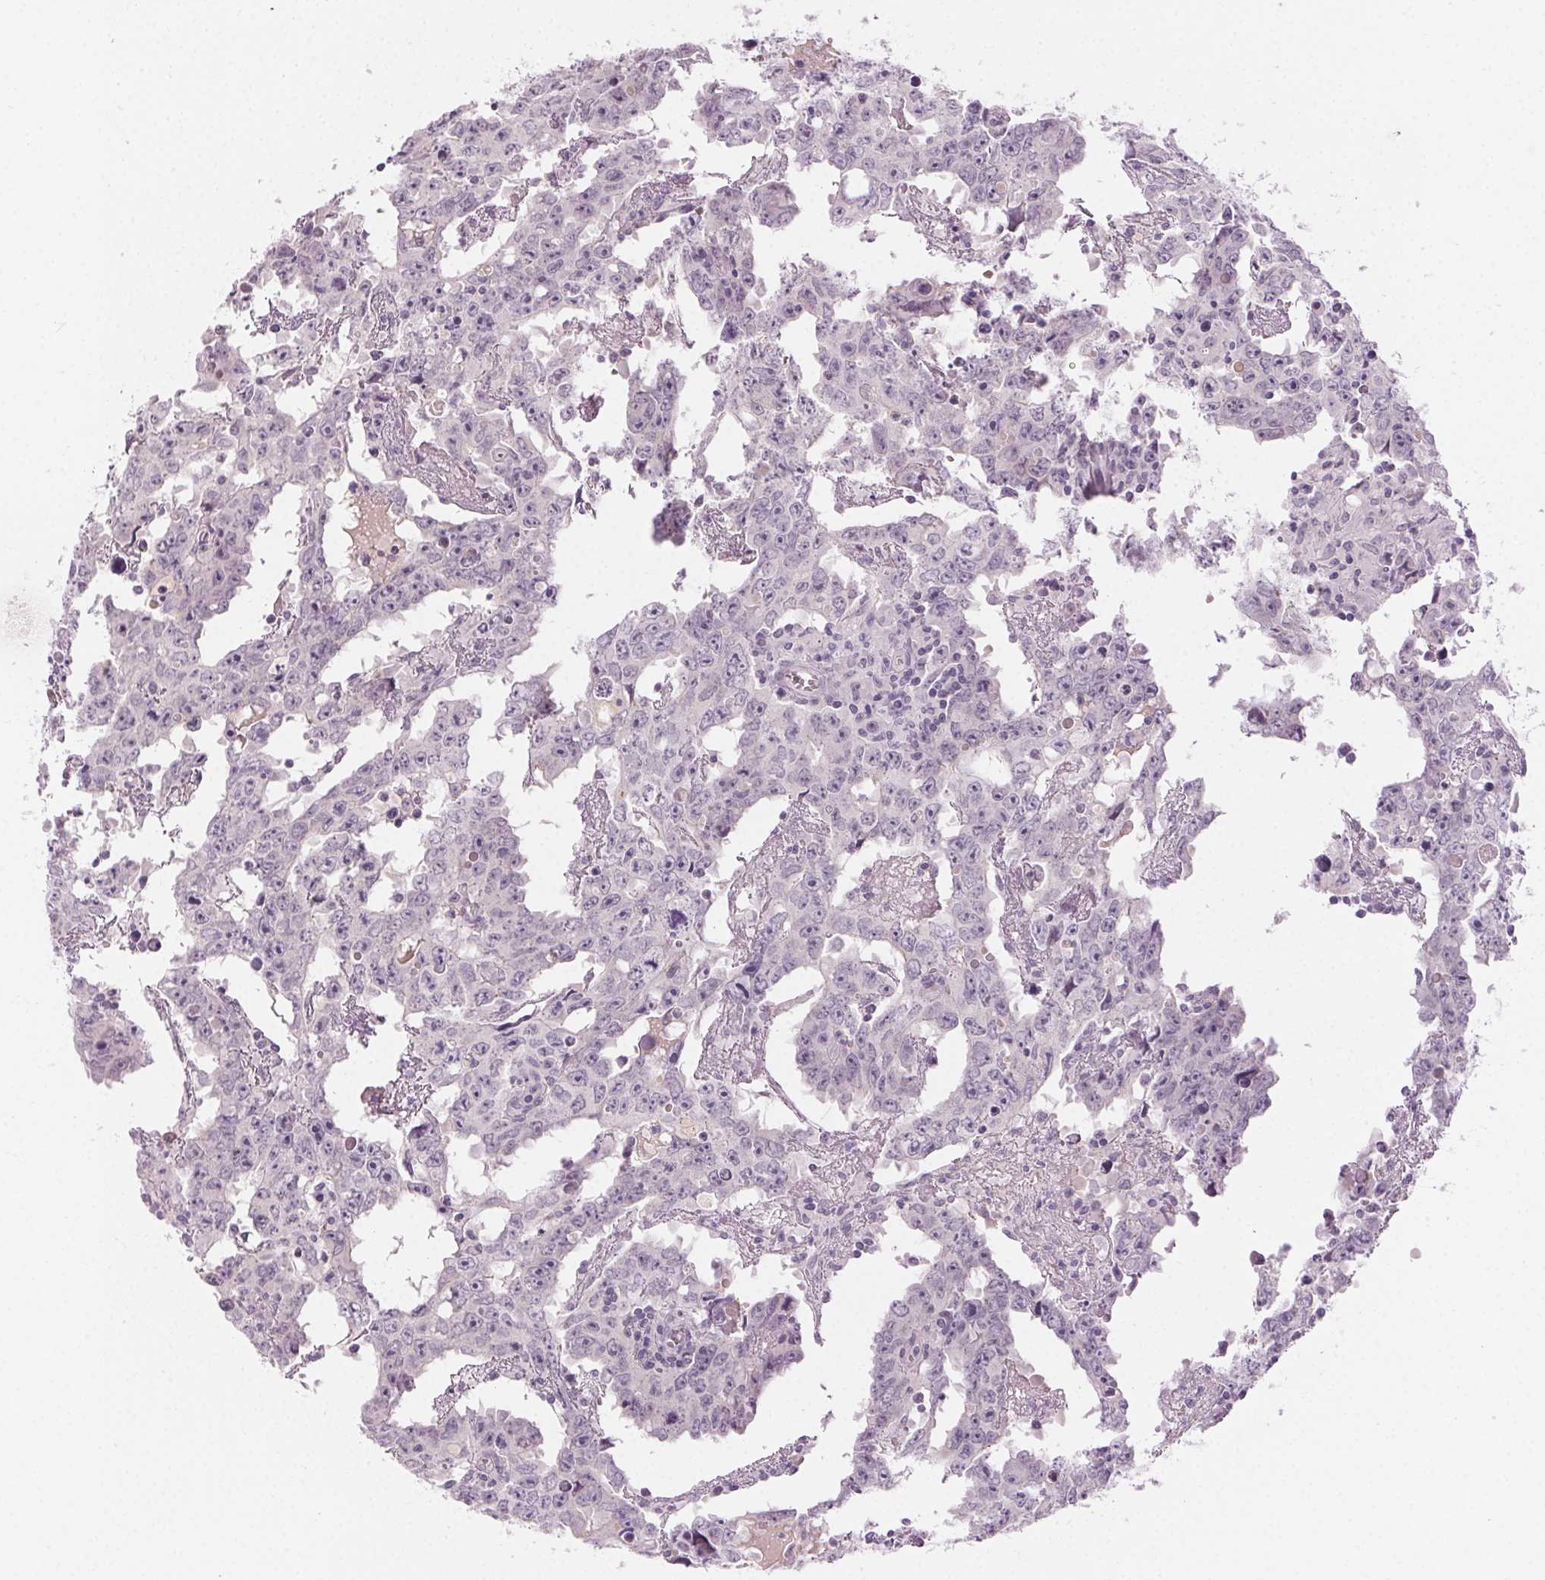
{"staining": {"intensity": "negative", "quantity": "none", "location": "none"}, "tissue": "testis cancer", "cell_type": "Tumor cells", "image_type": "cancer", "snomed": [{"axis": "morphology", "description": "Carcinoma, Embryonal, NOS"}, {"axis": "topography", "description": "Testis"}], "caption": "Histopathology image shows no significant protein expression in tumor cells of testis embryonal carcinoma.", "gene": "HSF5", "patient": {"sex": "male", "age": 22}}